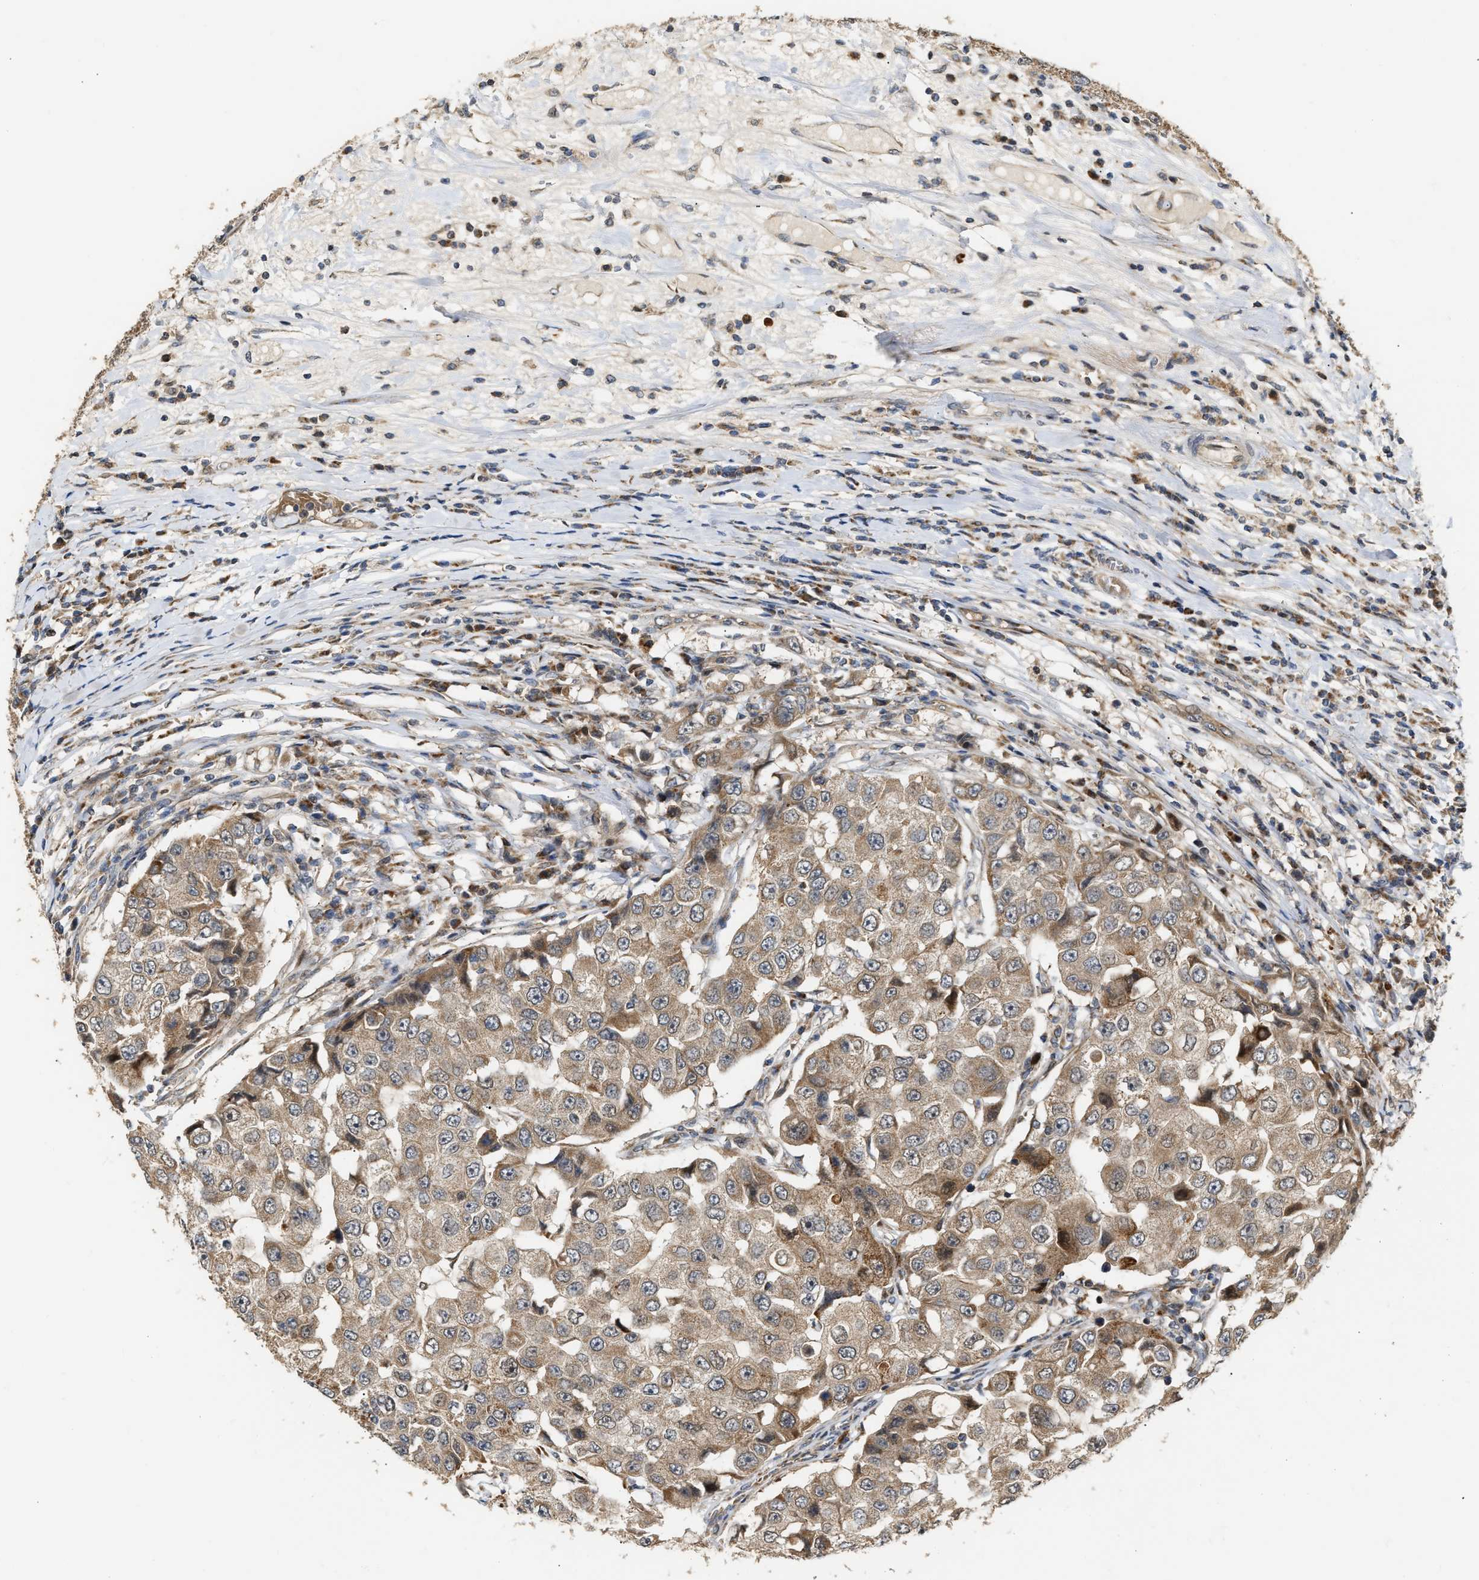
{"staining": {"intensity": "moderate", "quantity": ">75%", "location": "cytoplasmic/membranous"}, "tissue": "breast cancer", "cell_type": "Tumor cells", "image_type": "cancer", "snomed": [{"axis": "morphology", "description": "Duct carcinoma"}, {"axis": "topography", "description": "Breast"}], "caption": "IHC (DAB (3,3'-diaminobenzidine)) staining of human breast cancer (invasive ductal carcinoma) exhibits moderate cytoplasmic/membranous protein expression in about >75% of tumor cells. (IHC, brightfield microscopy, high magnification).", "gene": "EXTL2", "patient": {"sex": "female", "age": 27}}